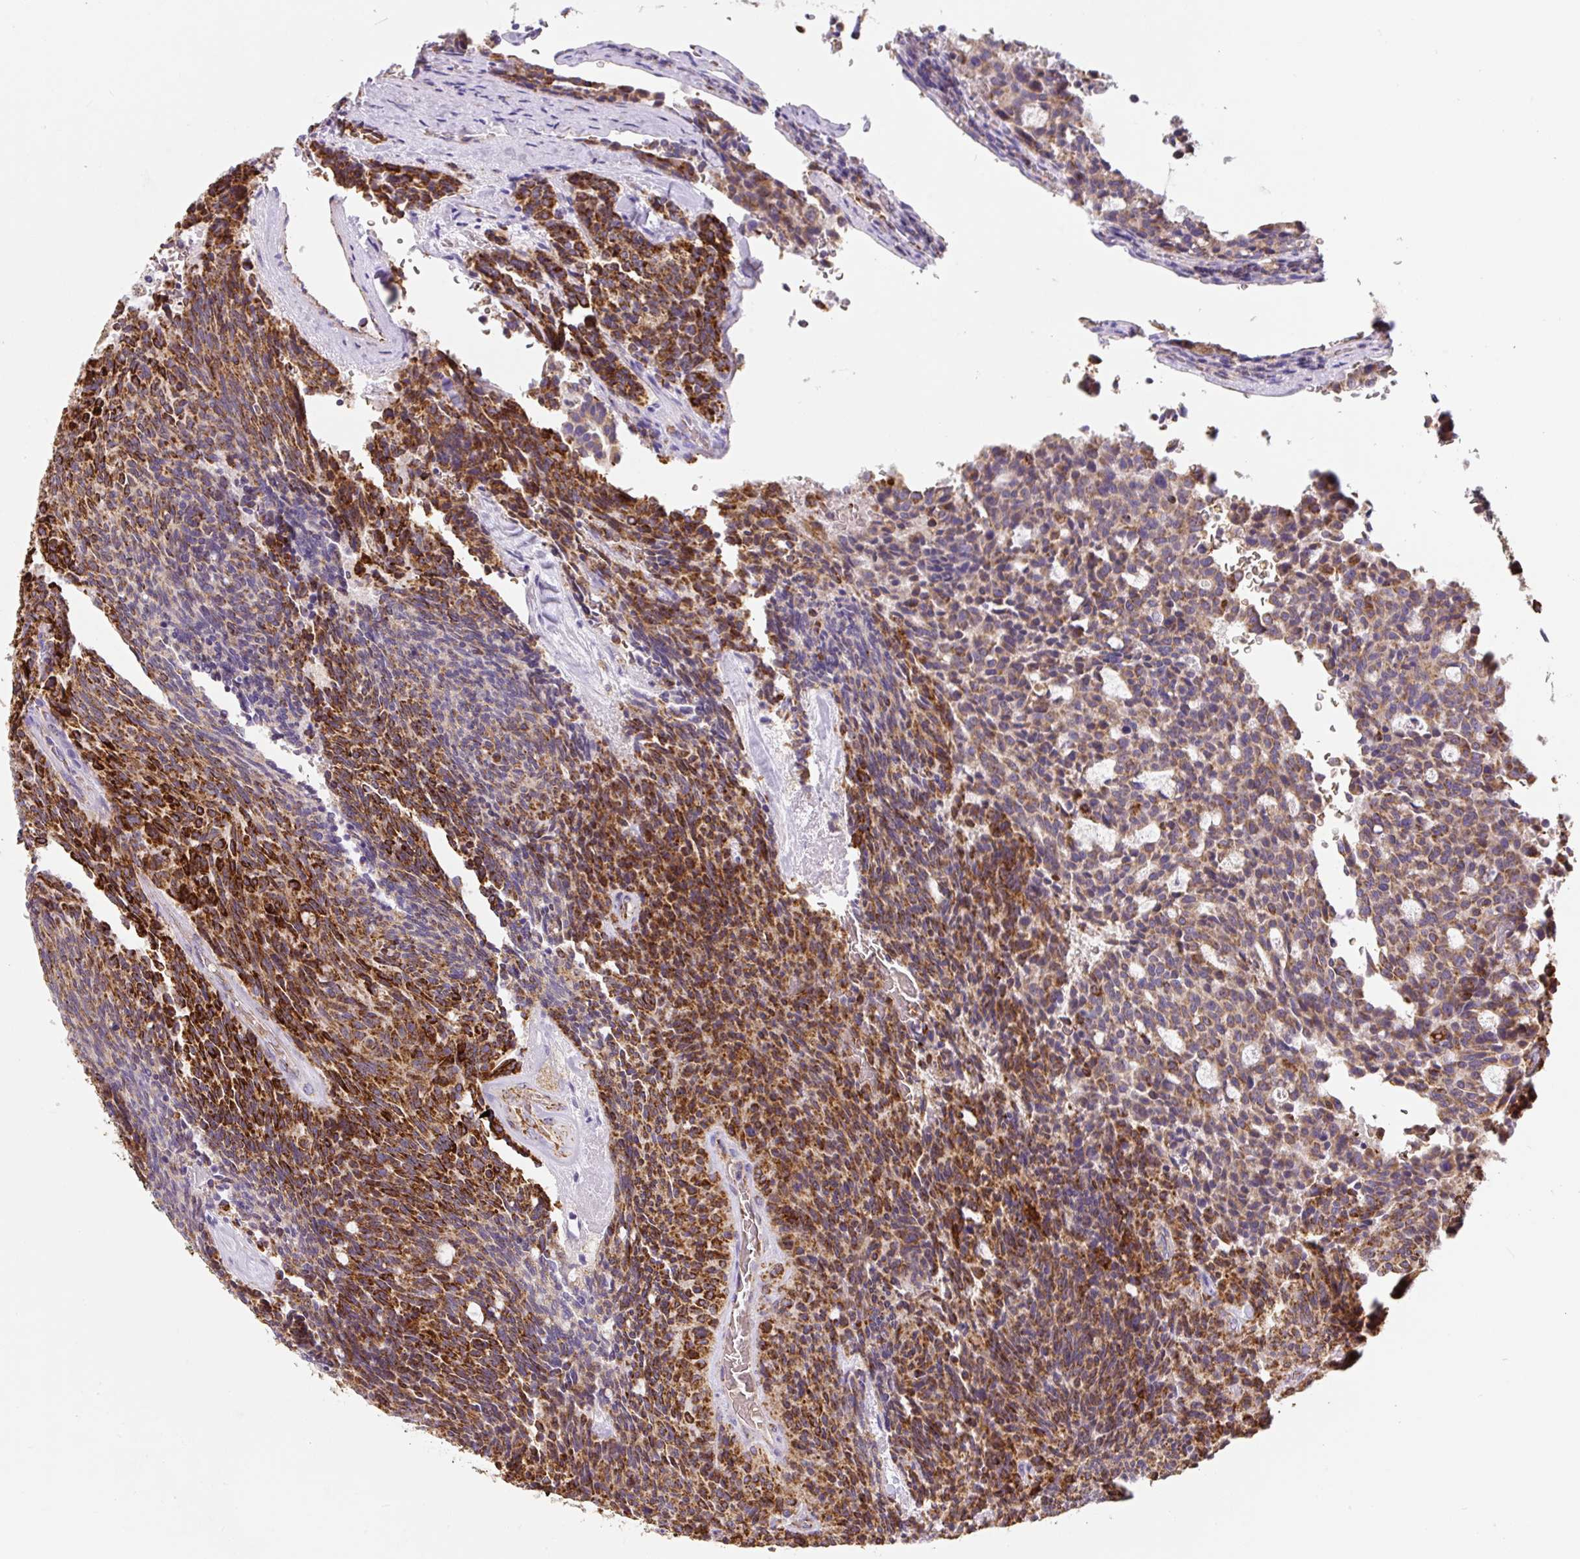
{"staining": {"intensity": "strong", "quantity": ">75%", "location": "cytoplasmic/membranous"}, "tissue": "carcinoid", "cell_type": "Tumor cells", "image_type": "cancer", "snomed": [{"axis": "morphology", "description": "Carcinoid, malignant, NOS"}, {"axis": "topography", "description": "Pancreas"}], "caption": "IHC photomicrograph of malignant carcinoid stained for a protein (brown), which exhibits high levels of strong cytoplasmic/membranous positivity in approximately >75% of tumor cells.", "gene": "MT-CO2", "patient": {"sex": "female", "age": 54}}